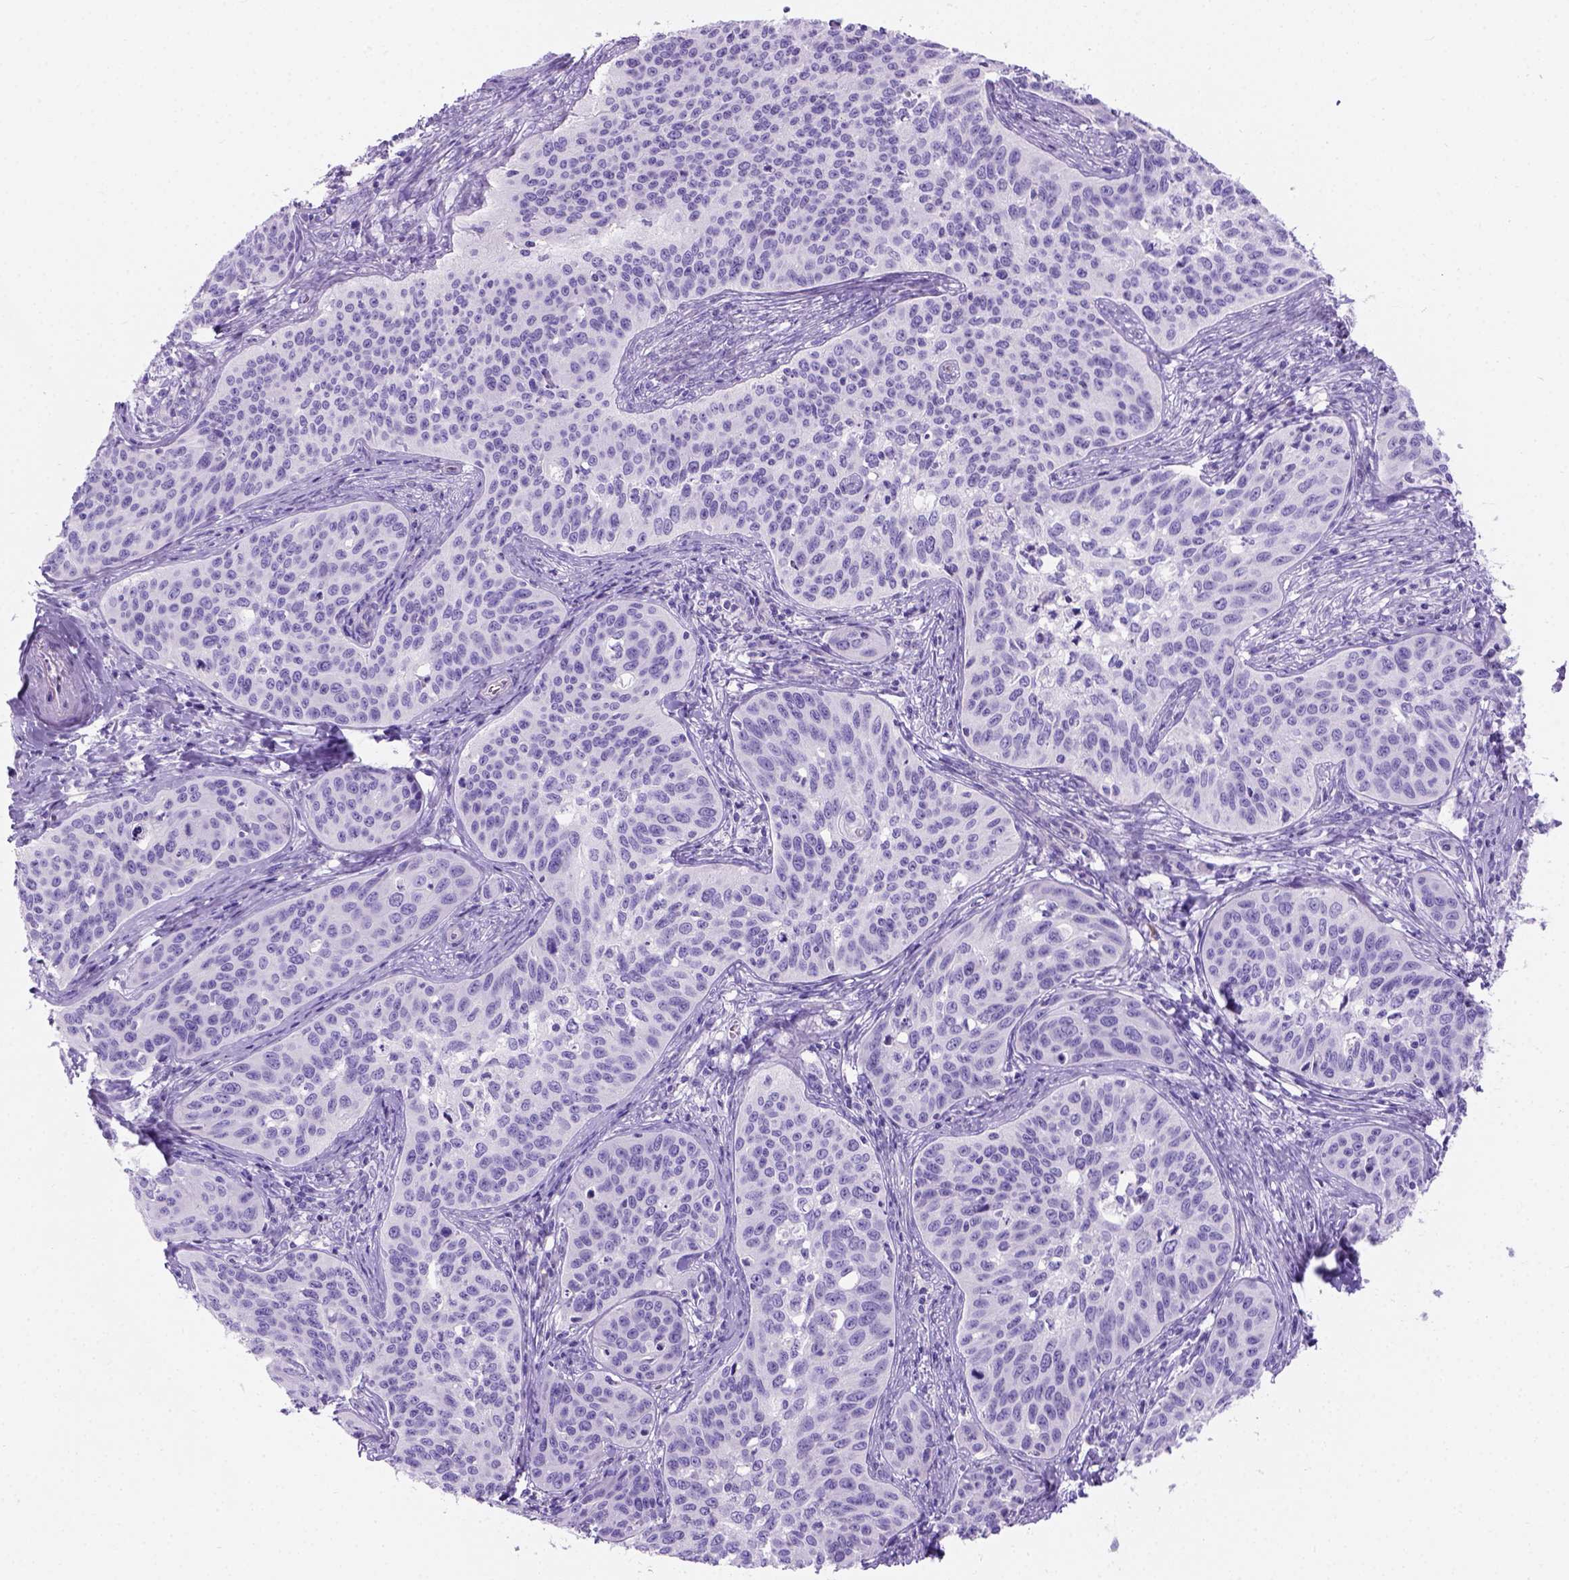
{"staining": {"intensity": "negative", "quantity": "none", "location": "none"}, "tissue": "cervical cancer", "cell_type": "Tumor cells", "image_type": "cancer", "snomed": [{"axis": "morphology", "description": "Squamous cell carcinoma, NOS"}, {"axis": "topography", "description": "Cervix"}], "caption": "A photomicrograph of human cervical squamous cell carcinoma is negative for staining in tumor cells.", "gene": "C7orf57", "patient": {"sex": "female", "age": 31}}